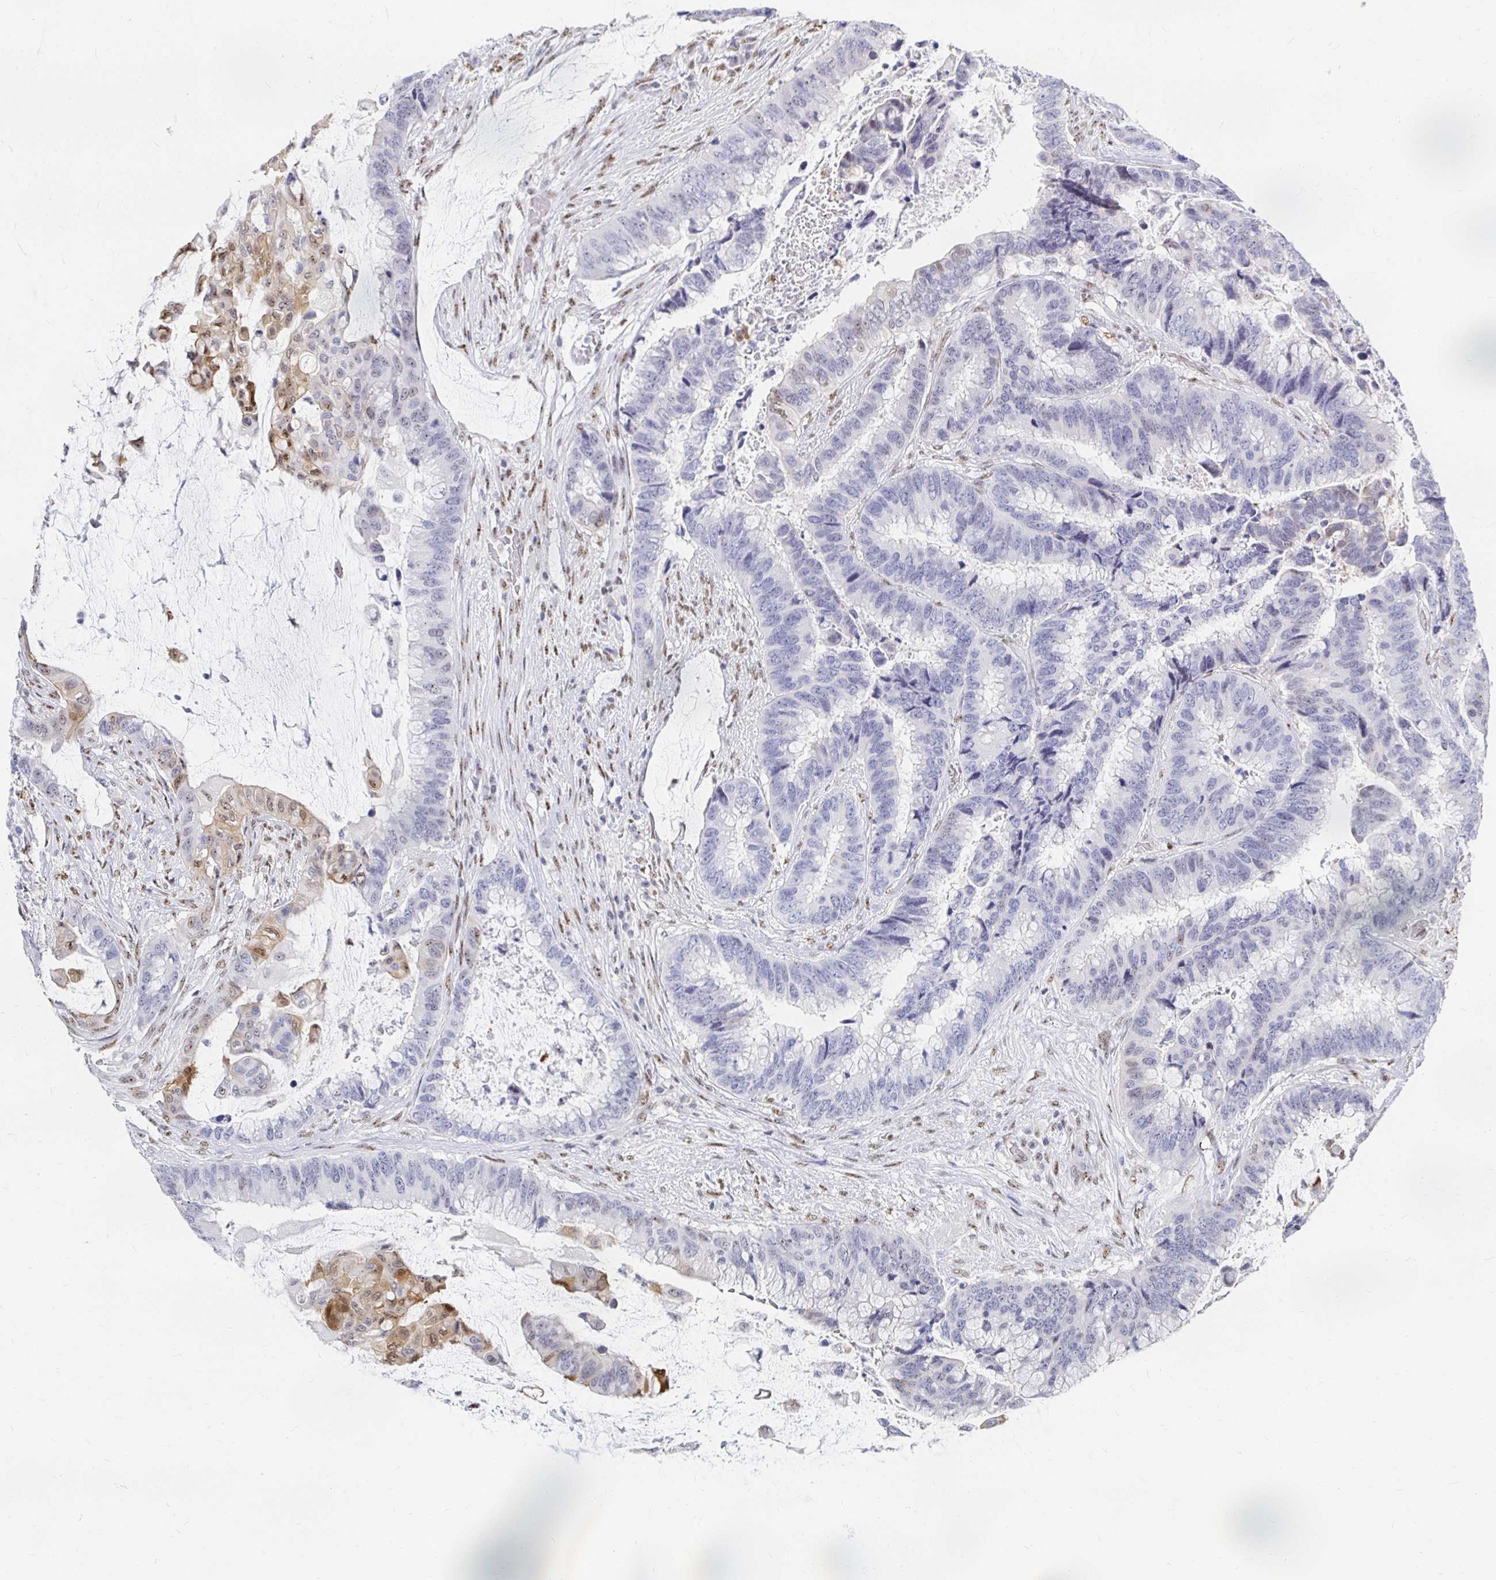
{"staining": {"intensity": "negative", "quantity": "none", "location": "none"}, "tissue": "colorectal cancer", "cell_type": "Tumor cells", "image_type": "cancer", "snomed": [{"axis": "morphology", "description": "Adenocarcinoma, NOS"}, {"axis": "topography", "description": "Rectum"}], "caption": "An immunohistochemistry histopathology image of adenocarcinoma (colorectal) is shown. There is no staining in tumor cells of adenocarcinoma (colorectal).", "gene": "CLIC3", "patient": {"sex": "female", "age": 59}}